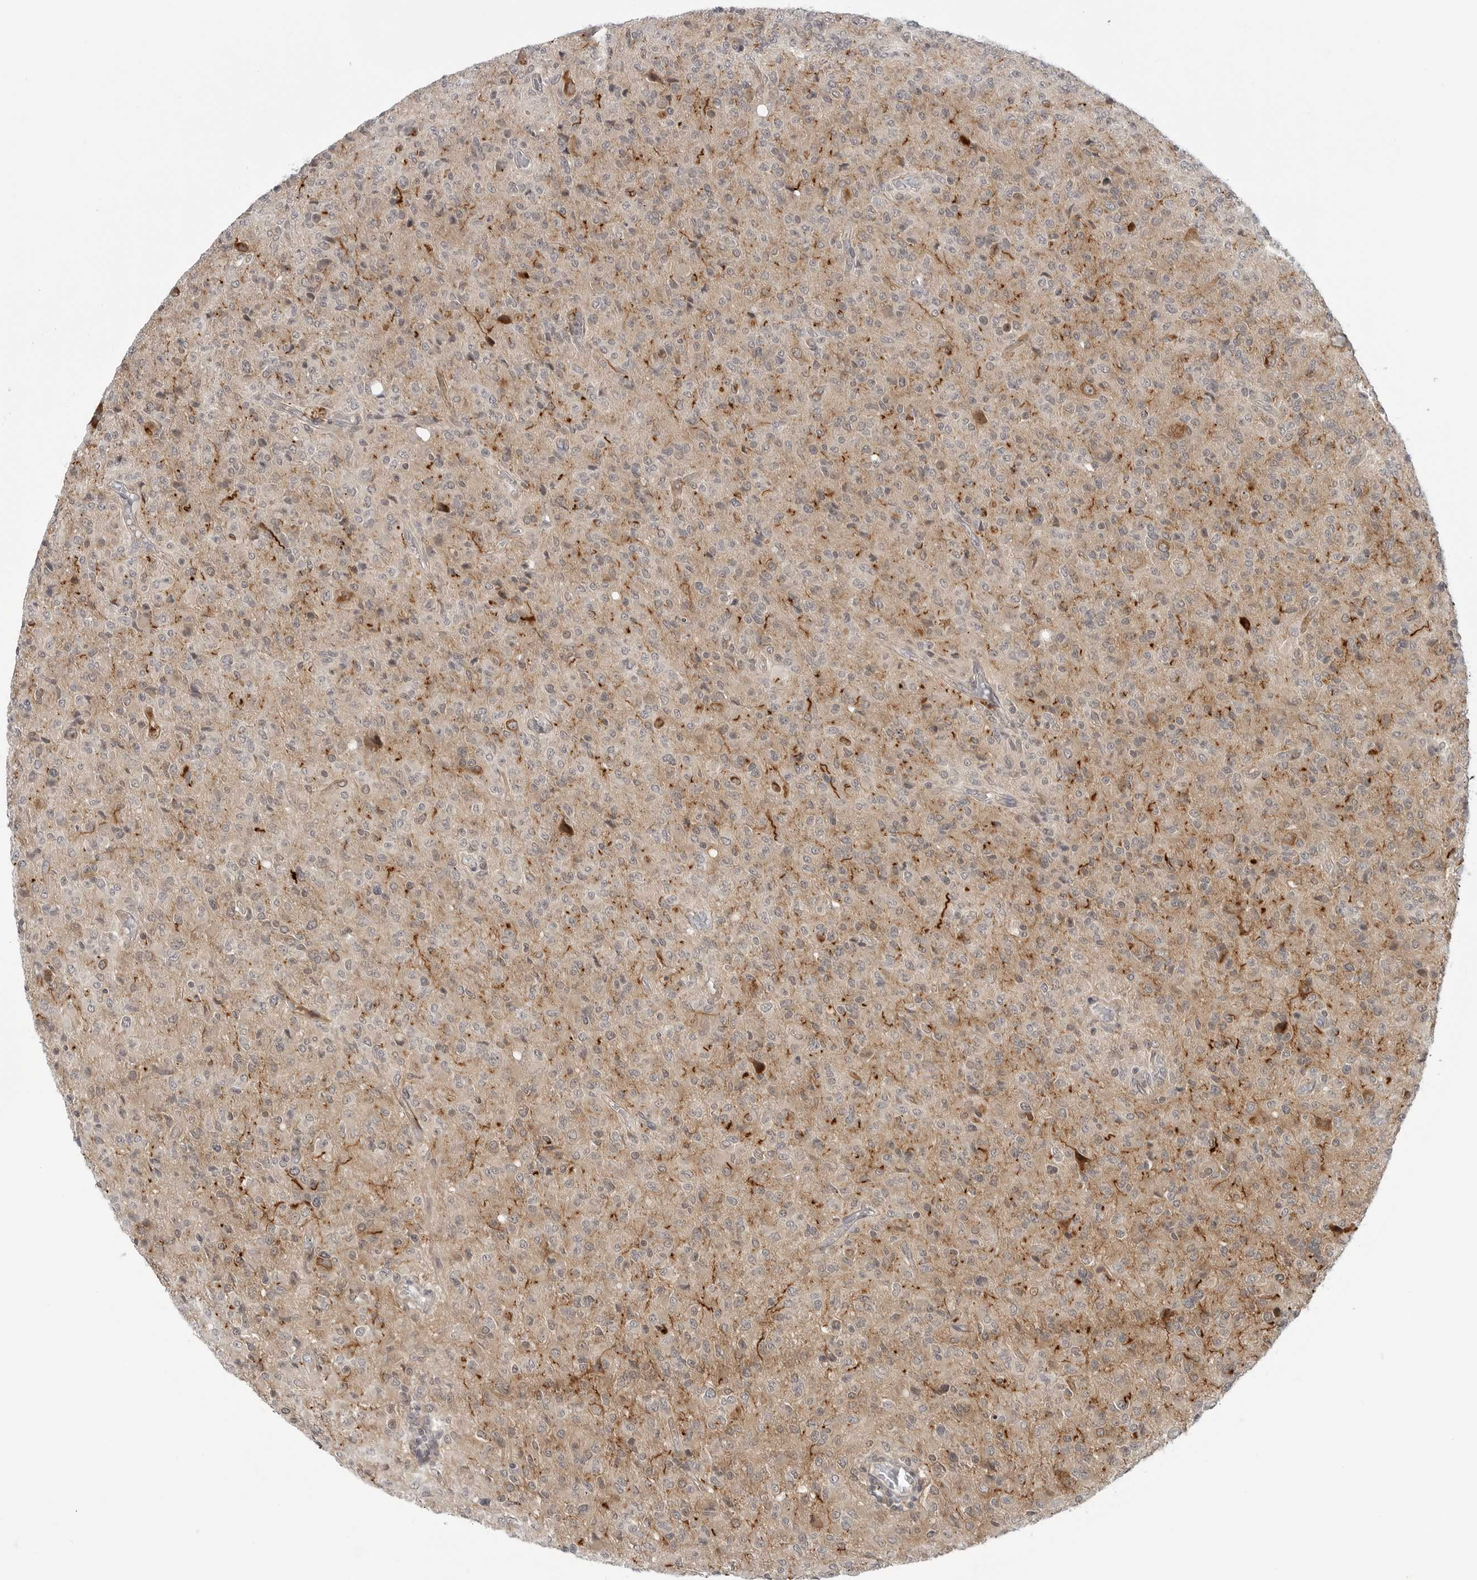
{"staining": {"intensity": "weak", "quantity": ">75%", "location": "cytoplasmic/membranous"}, "tissue": "glioma", "cell_type": "Tumor cells", "image_type": "cancer", "snomed": [{"axis": "morphology", "description": "Glioma, malignant, High grade"}, {"axis": "topography", "description": "Brain"}], "caption": "Human malignant glioma (high-grade) stained with a protein marker shows weak staining in tumor cells.", "gene": "STXBP3", "patient": {"sex": "female", "age": 57}}